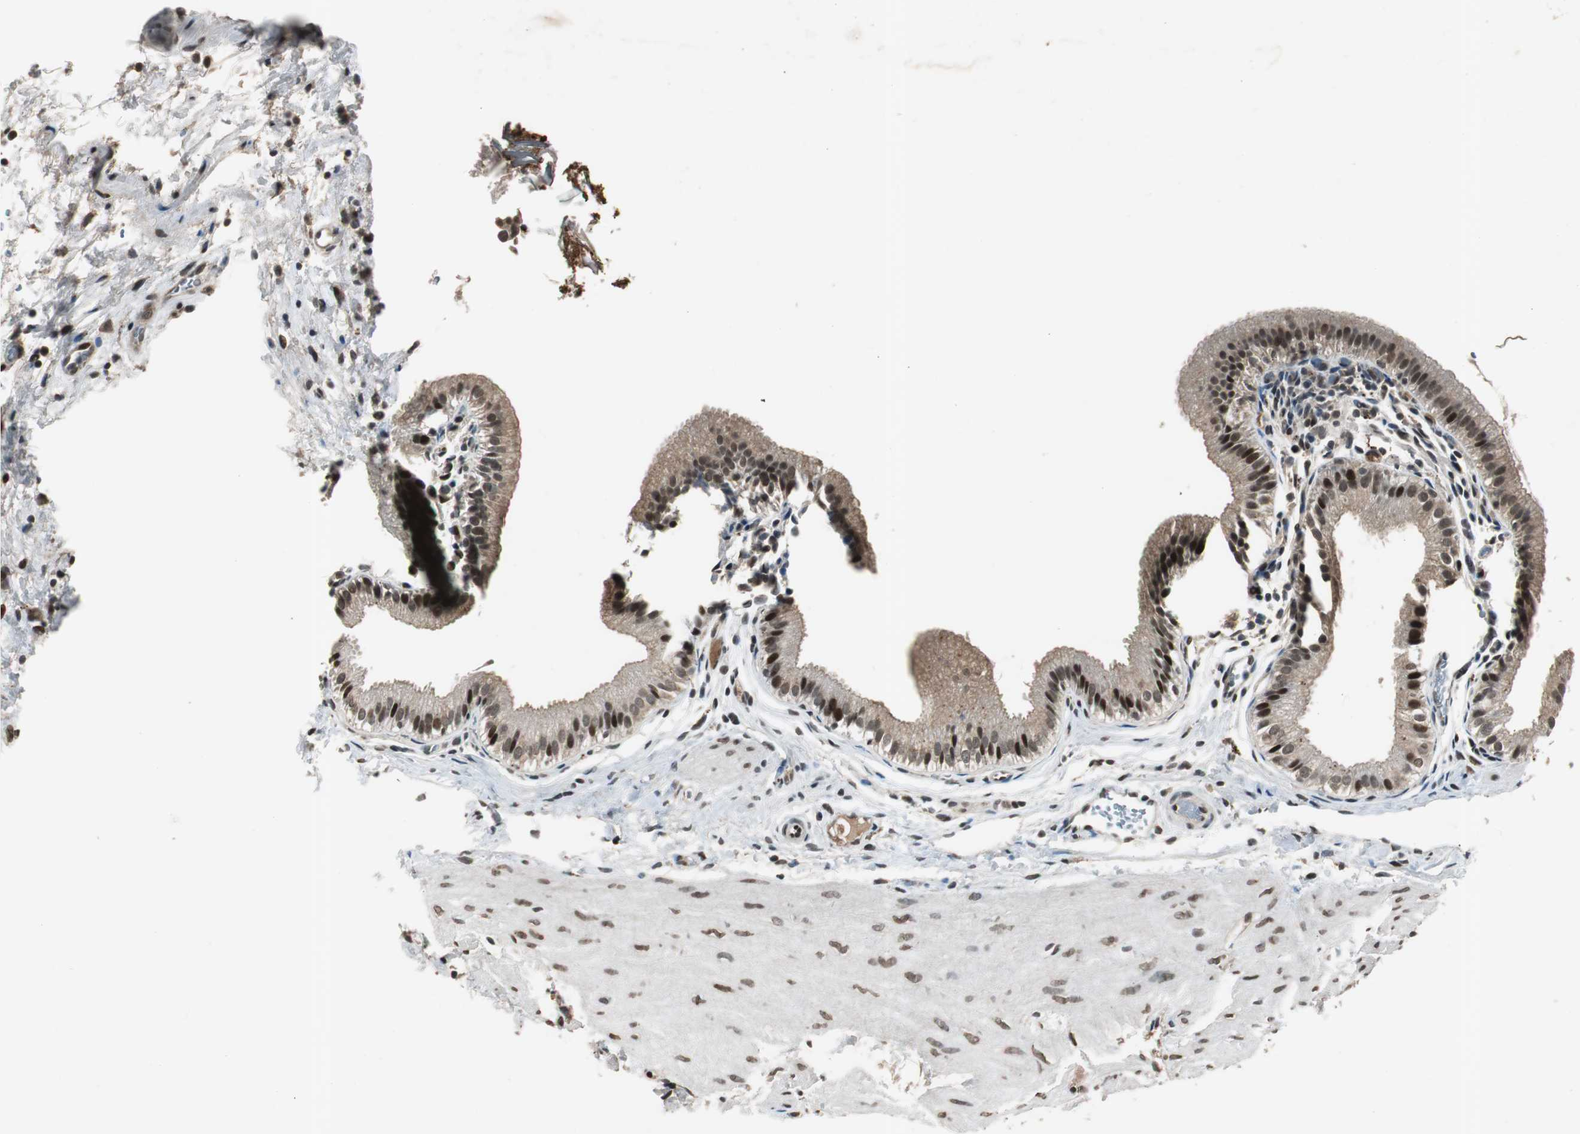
{"staining": {"intensity": "strong", "quantity": ">75%", "location": "nuclear"}, "tissue": "gallbladder", "cell_type": "Glandular cells", "image_type": "normal", "snomed": [{"axis": "morphology", "description": "Normal tissue, NOS"}, {"axis": "topography", "description": "Gallbladder"}], "caption": "Gallbladder stained with DAB (3,3'-diaminobenzidine) immunohistochemistry (IHC) reveals high levels of strong nuclear expression in approximately >75% of glandular cells. The protein is shown in brown color, while the nuclei are stained blue.", "gene": "BOLA1", "patient": {"sex": "female", "age": 26}}